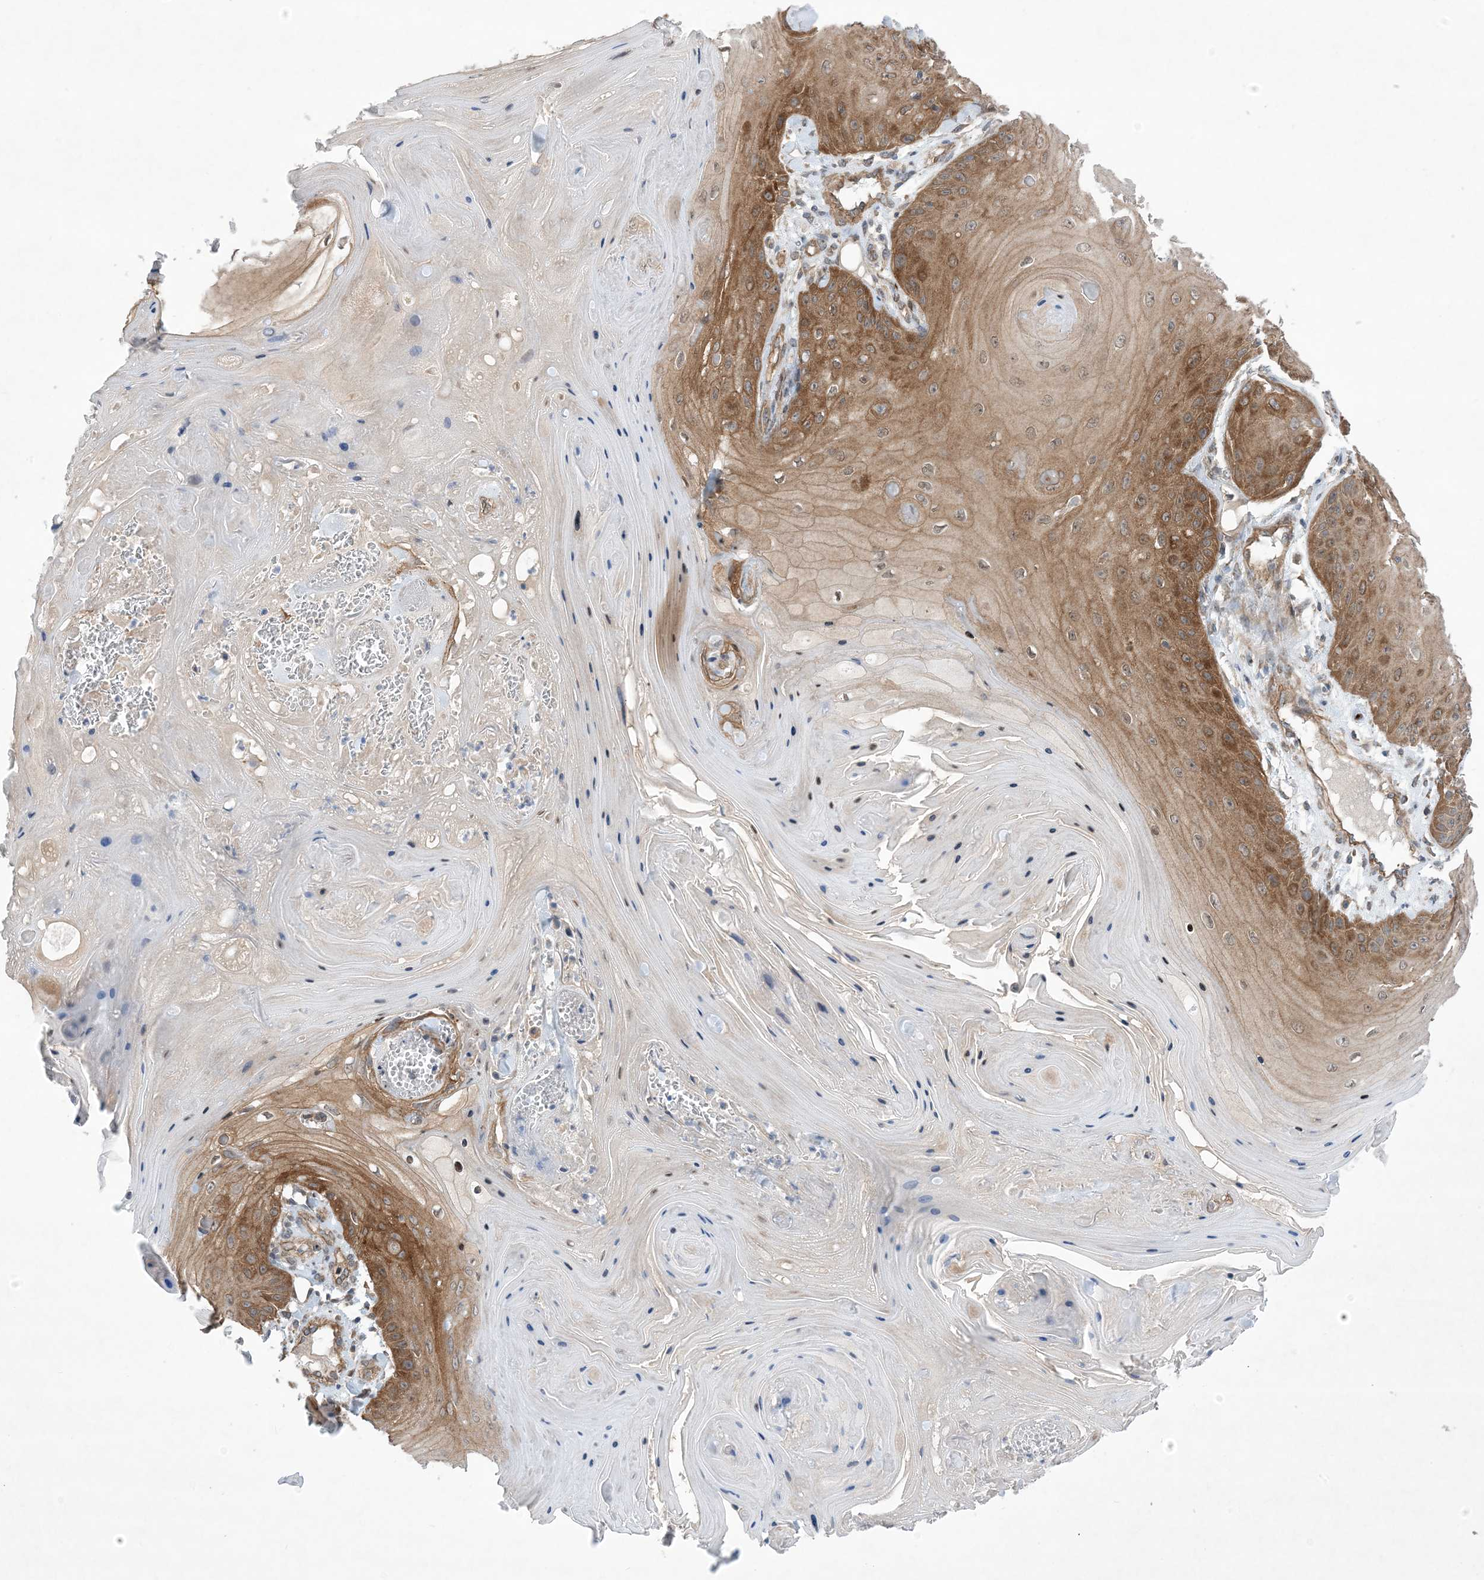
{"staining": {"intensity": "moderate", "quantity": ">75%", "location": "cytoplasmic/membranous"}, "tissue": "skin cancer", "cell_type": "Tumor cells", "image_type": "cancer", "snomed": [{"axis": "morphology", "description": "Squamous cell carcinoma, NOS"}, {"axis": "topography", "description": "Skin"}], "caption": "Immunohistochemistry (IHC) staining of squamous cell carcinoma (skin), which reveals medium levels of moderate cytoplasmic/membranous staining in about >75% of tumor cells indicating moderate cytoplasmic/membranous protein positivity. The staining was performed using DAB (3,3'-diaminobenzidine) (brown) for protein detection and nuclei were counterstained in hematoxylin (blue).", "gene": "EHBP1", "patient": {"sex": "male", "age": 74}}